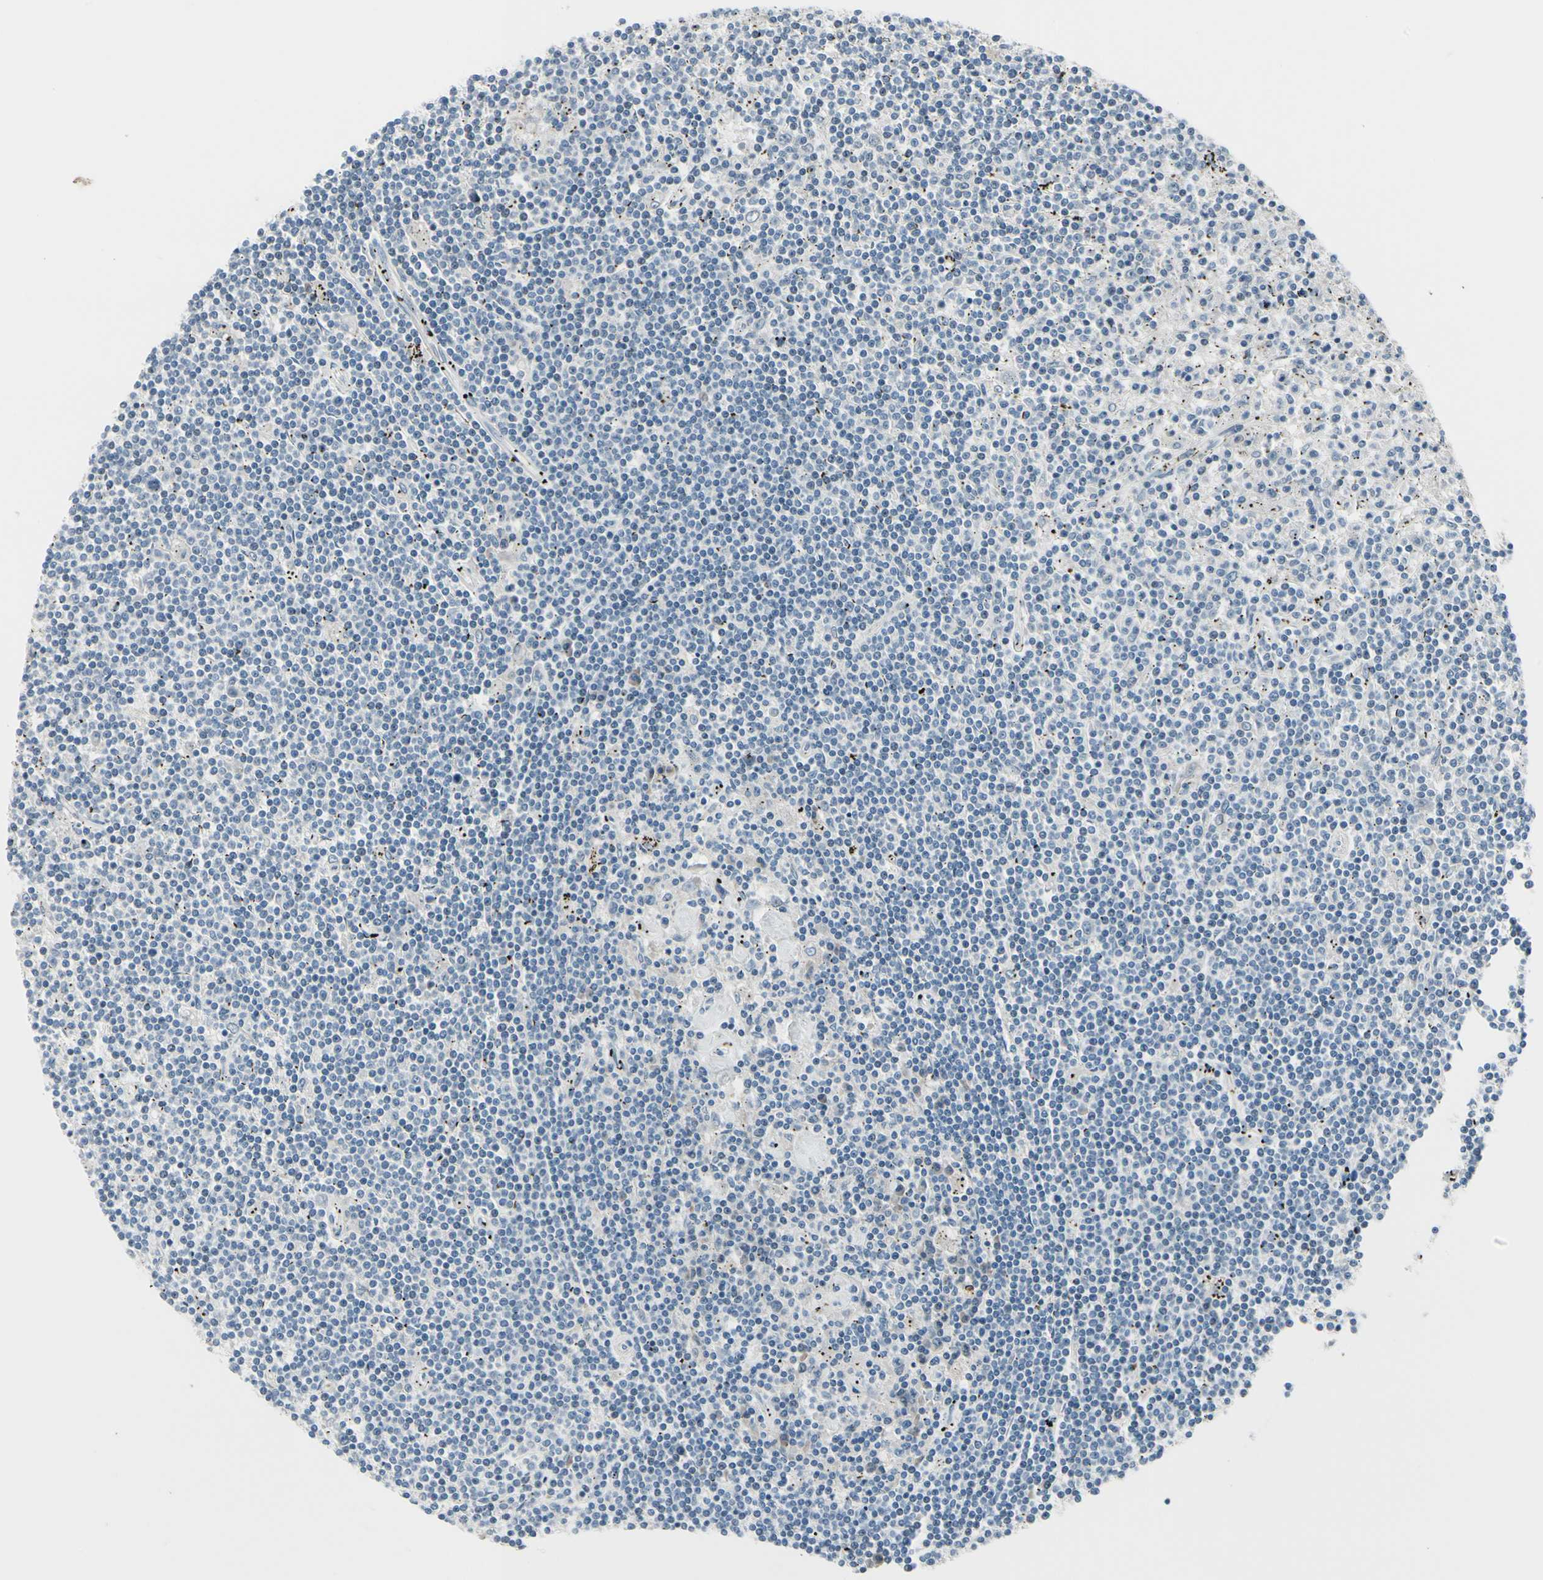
{"staining": {"intensity": "negative", "quantity": "none", "location": "none"}, "tissue": "lymphoma", "cell_type": "Tumor cells", "image_type": "cancer", "snomed": [{"axis": "morphology", "description": "Malignant lymphoma, non-Hodgkin's type, Low grade"}, {"axis": "topography", "description": "Spleen"}], "caption": "Lymphoma was stained to show a protein in brown. There is no significant positivity in tumor cells.", "gene": "PGR", "patient": {"sex": "male", "age": 76}}